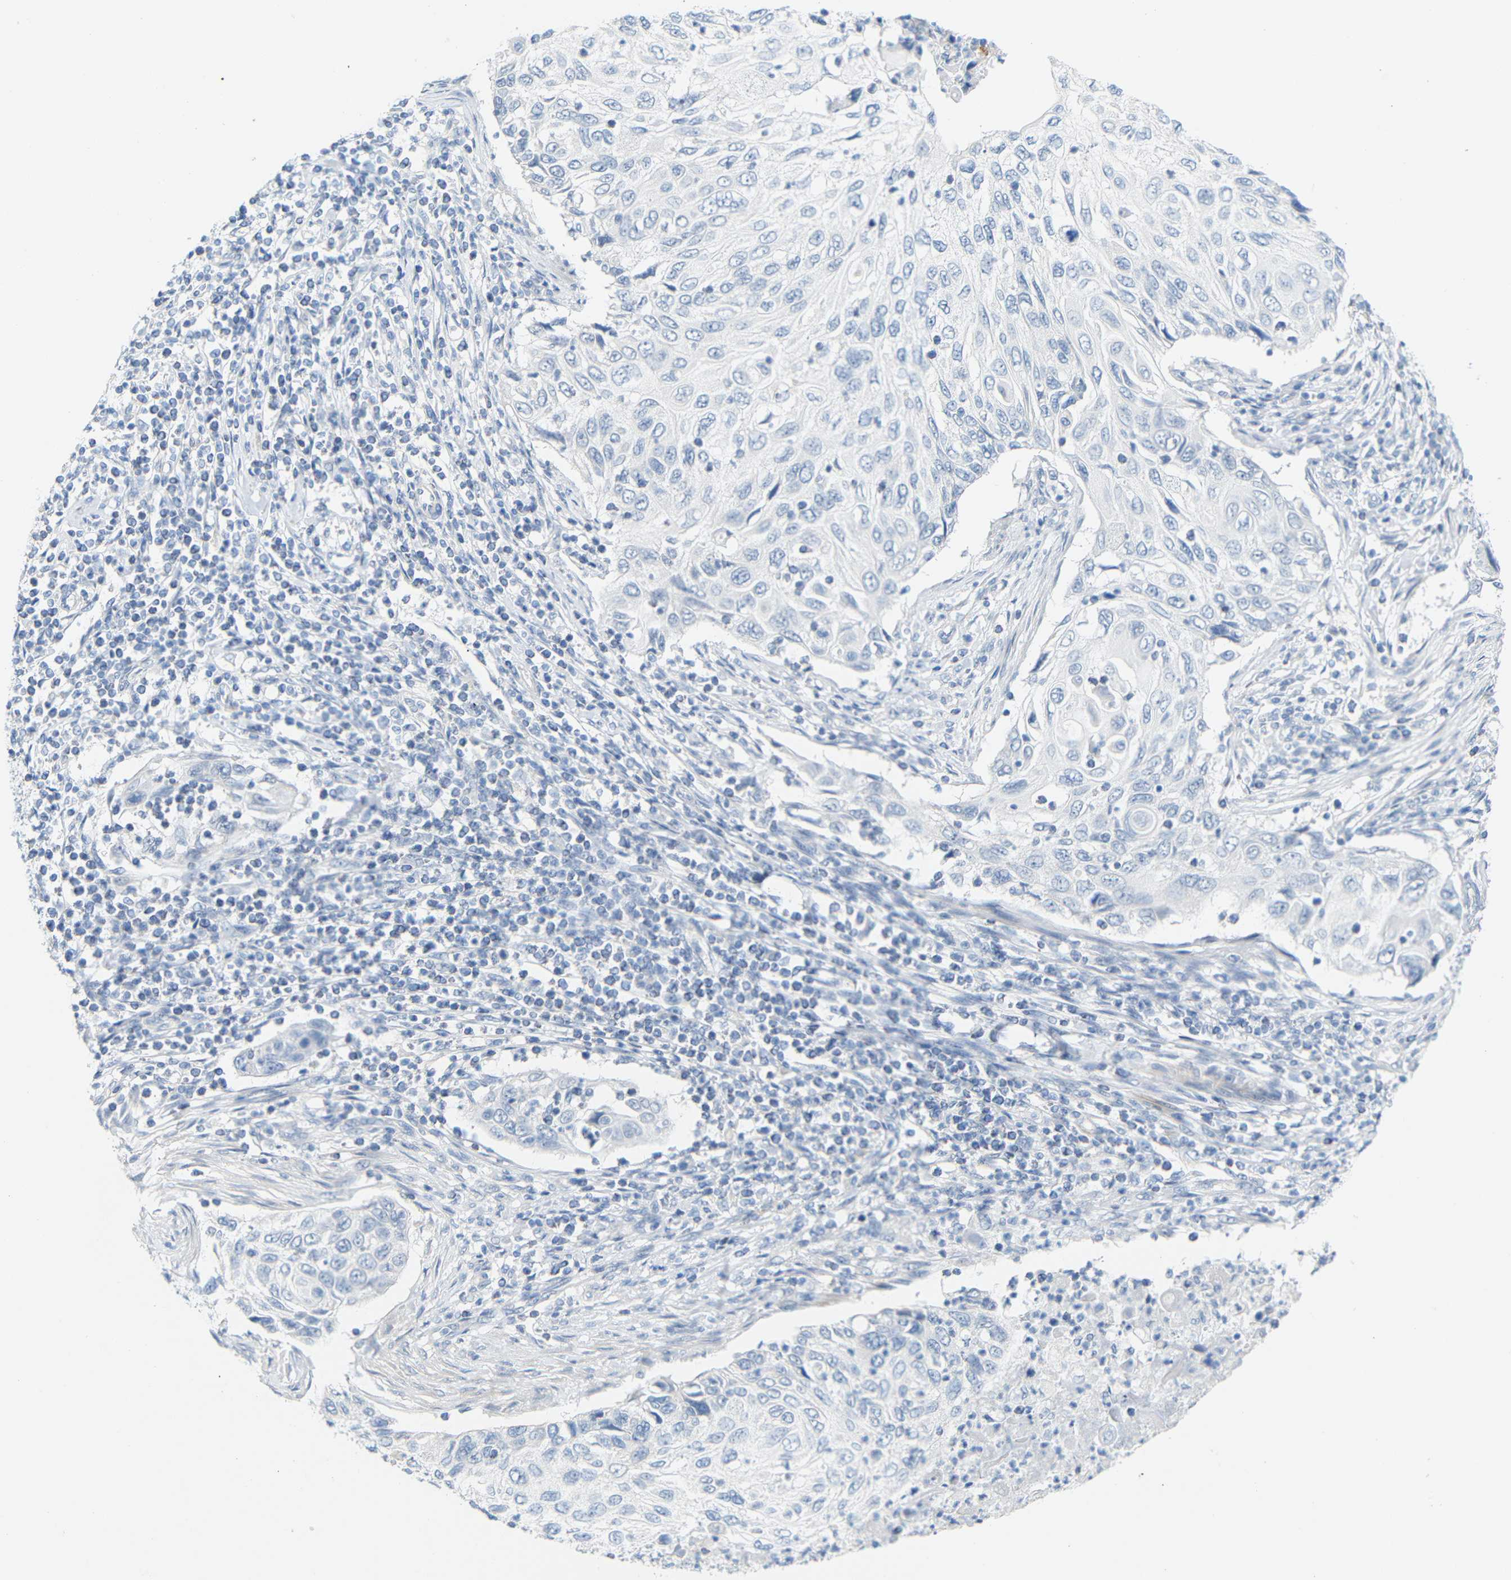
{"staining": {"intensity": "negative", "quantity": "none", "location": "none"}, "tissue": "cervical cancer", "cell_type": "Tumor cells", "image_type": "cancer", "snomed": [{"axis": "morphology", "description": "Squamous cell carcinoma, NOS"}, {"axis": "topography", "description": "Cervix"}], "caption": "DAB immunohistochemical staining of cervical cancer (squamous cell carcinoma) reveals no significant positivity in tumor cells.", "gene": "OPN1SW", "patient": {"sex": "female", "age": 70}}